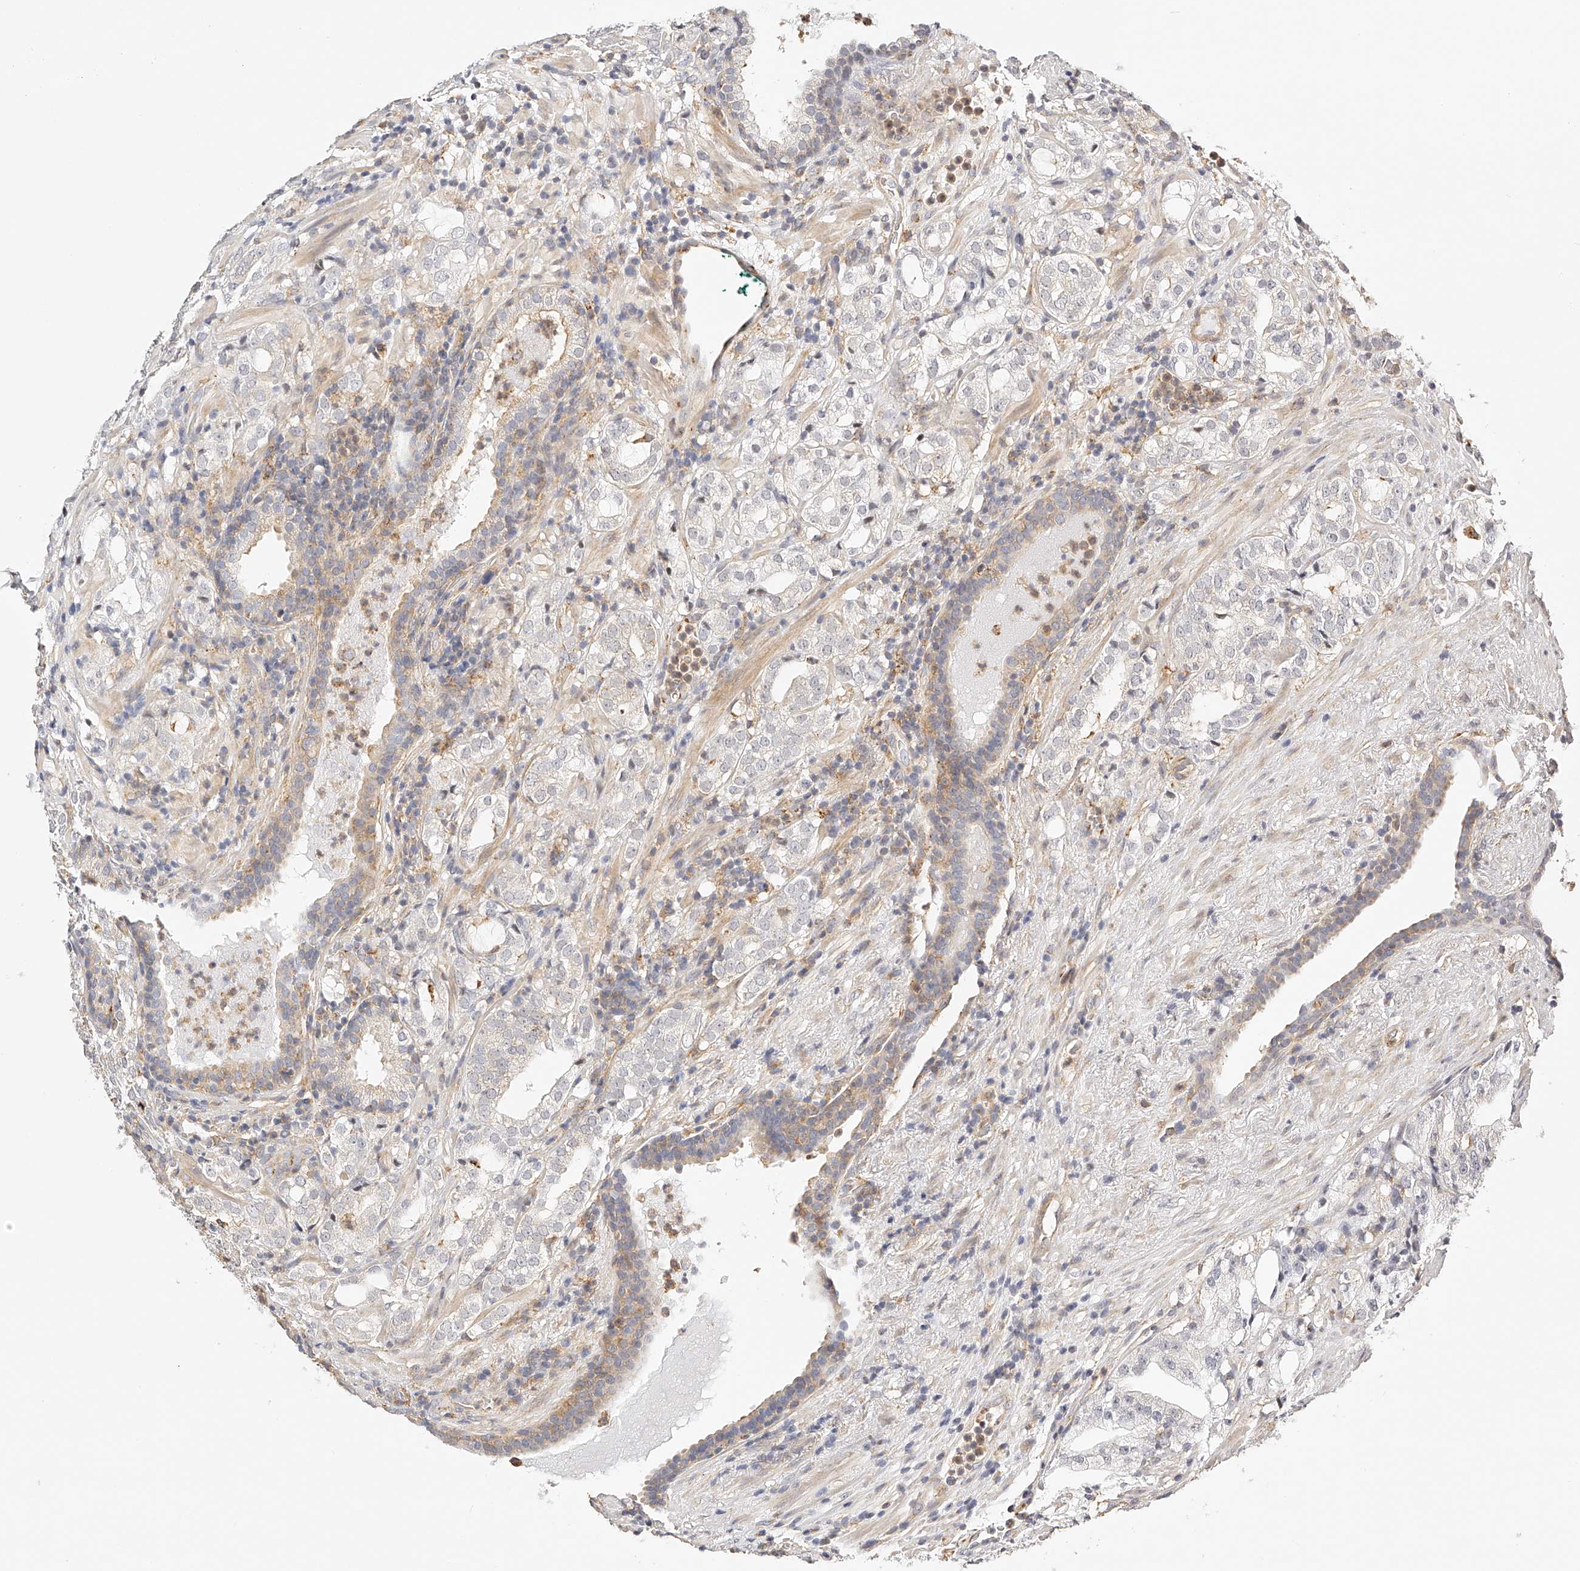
{"staining": {"intensity": "negative", "quantity": "none", "location": "none"}, "tissue": "prostate cancer", "cell_type": "Tumor cells", "image_type": "cancer", "snomed": [{"axis": "morphology", "description": "Adenocarcinoma, High grade"}, {"axis": "topography", "description": "Prostate"}], "caption": "This is an immunohistochemistry image of human prostate cancer. There is no staining in tumor cells.", "gene": "SYNC", "patient": {"sex": "male", "age": 64}}